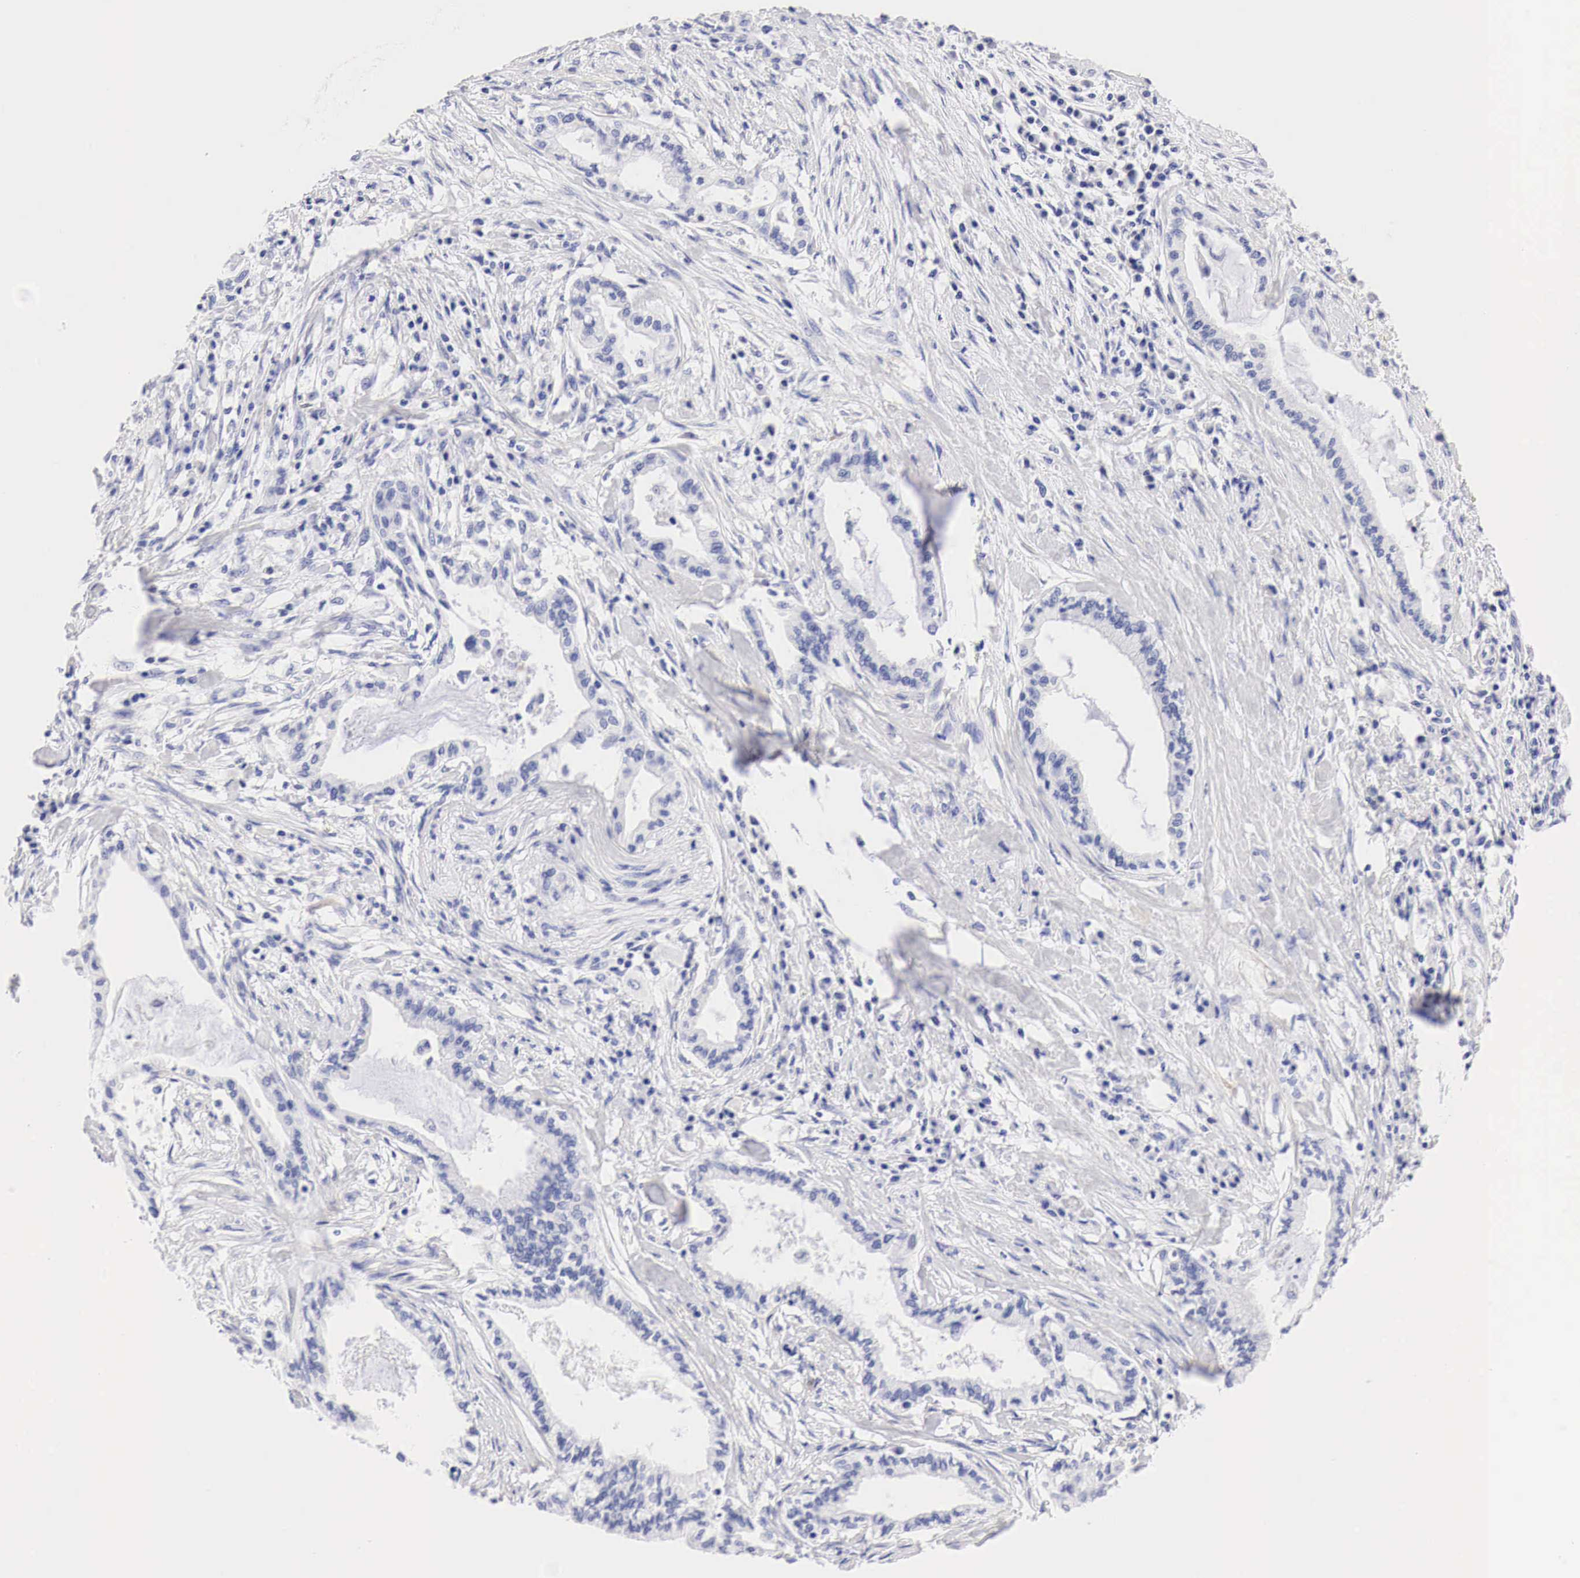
{"staining": {"intensity": "negative", "quantity": "none", "location": "none"}, "tissue": "pancreatic cancer", "cell_type": "Tumor cells", "image_type": "cancer", "snomed": [{"axis": "morphology", "description": "Adenocarcinoma, NOS"}, {"axis": "topography", "description": "Pancreas"}], "caption": "Immunohistochemistry of human pancreatic cancer shows no expression in tumor cells. (DAB IHC, high magnification).", "gene": "CDKN2A", "patient": {"sex": "female", "age": 64}}